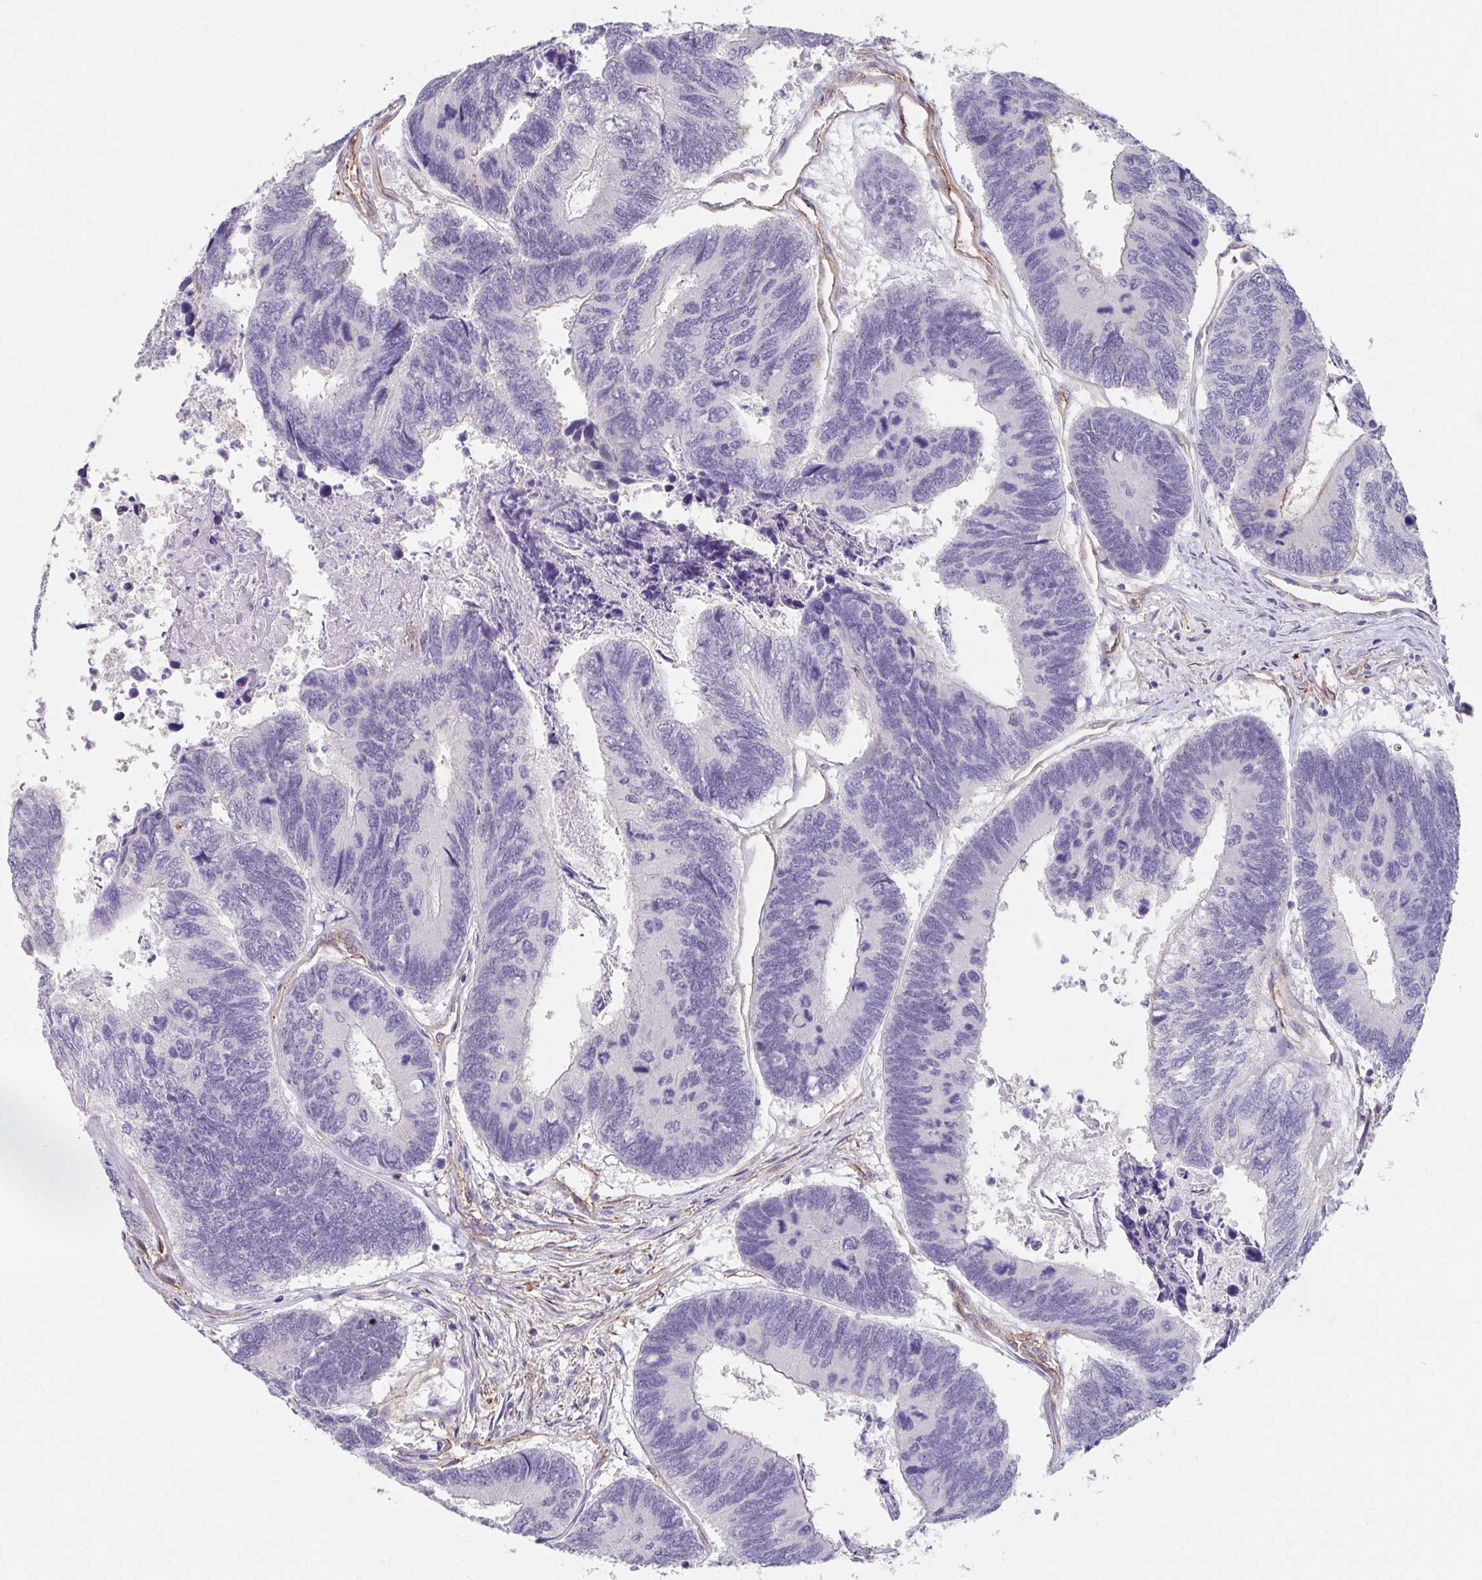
{"staining": {"intensity": "negative", "quantity": "none", "location": "none"}, "tissue": "colorectal cancer", "cell_type": "Tumor cells", "image_type": "cancer", "snomed": [{"axis": "morphology", "description": "Adenocarcinoma, NOS"}, {"axis": "topography", "description": "Colon"}], "caption": "Photomicrograph shows no significant protein expression in tumor cells of colorectal cancer.", "gene": "DBN1", "patient": {"sex": "female", "age": 67}}